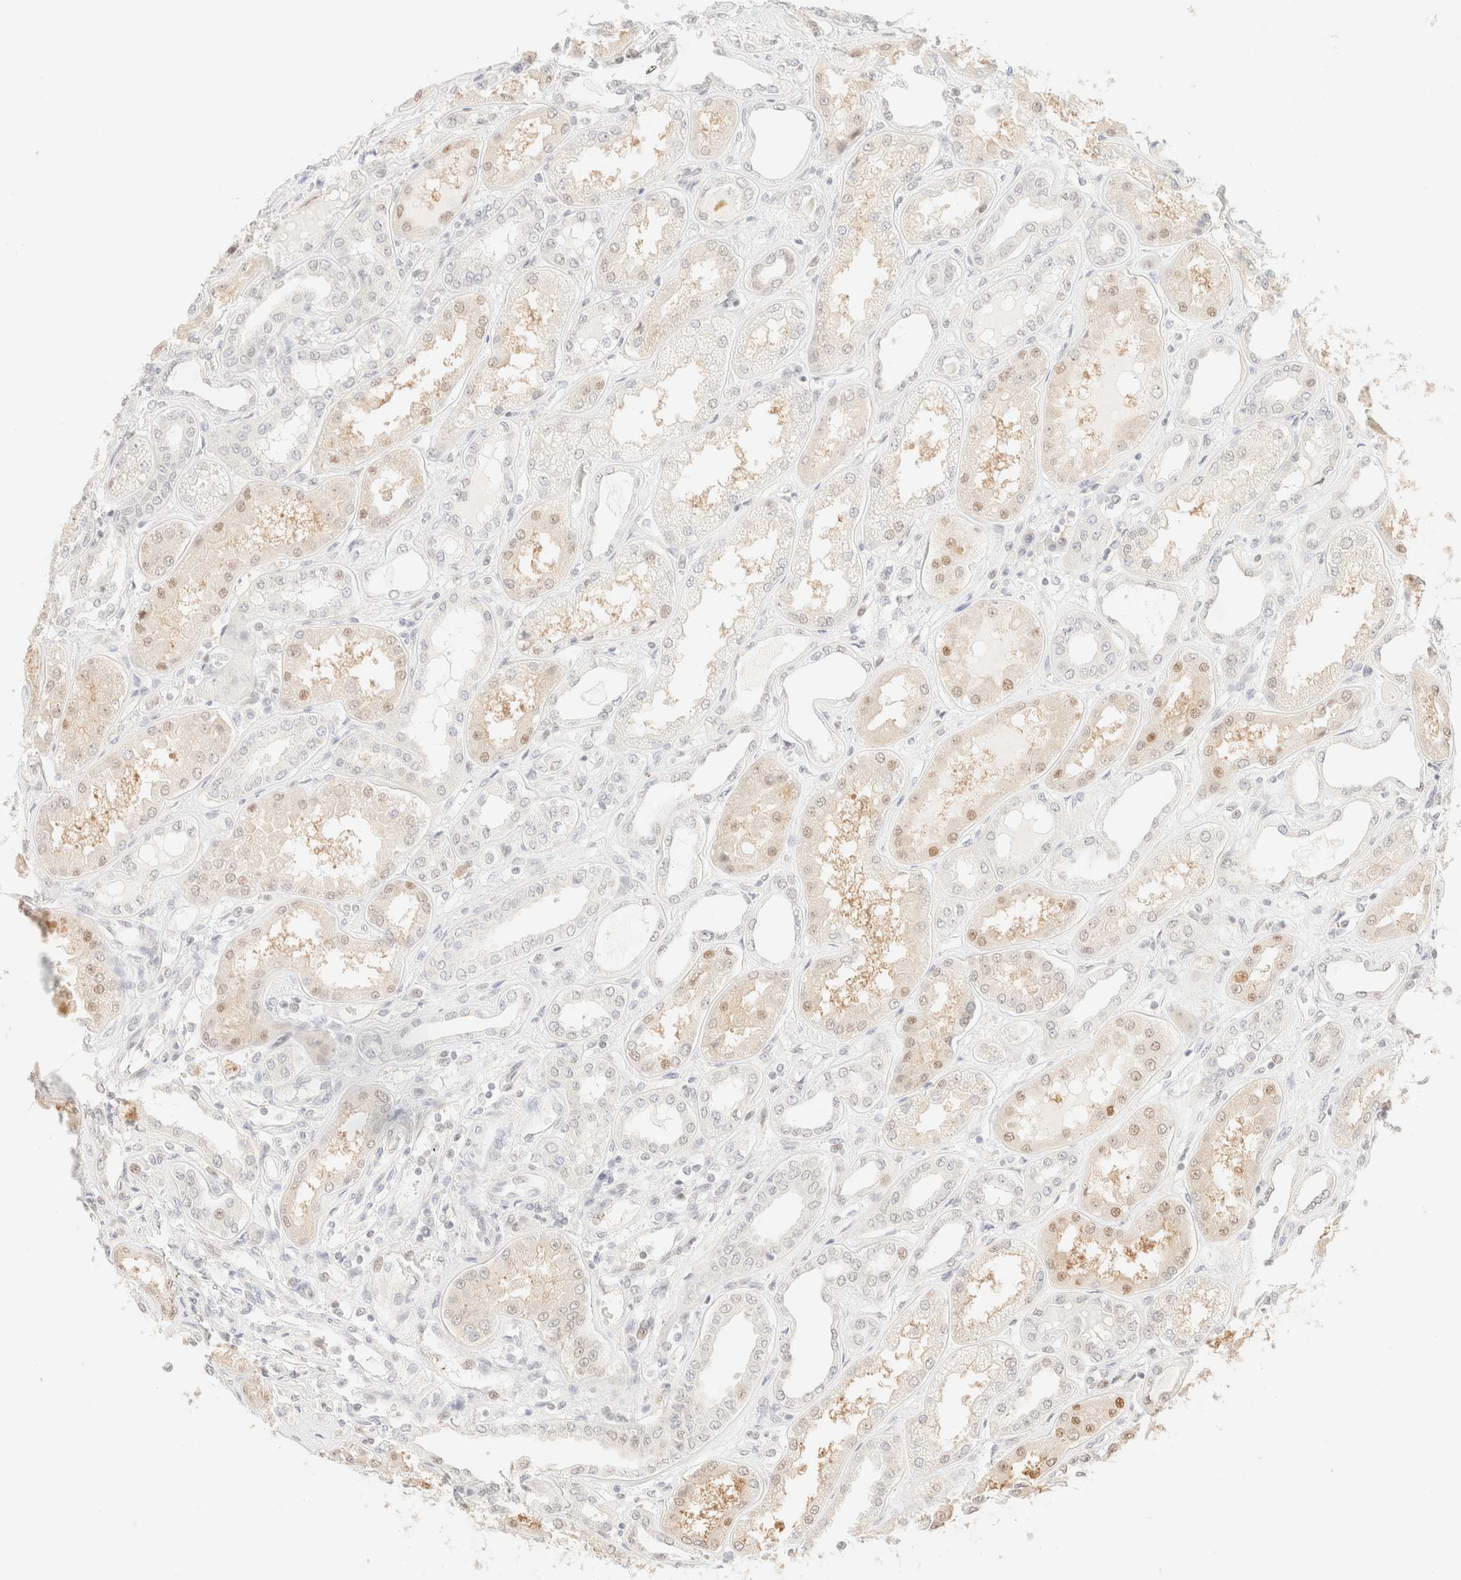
{"staining": {"intensity": "moderate", "quantity": "25%-75%", "location": "cytoplasmic/membranous,nuclear"}, "tissue": "kidney", "cell_type": "Cells in glomeruli", "image_type": "normal", "snomed": [{"axis": "morphology", "description": "Normal tissue, NOS"}, {"axis": "topography", "description": "Kidney"}], "caption": "Immunohistochemistry (IHC) staining of unremarkable kidney, which shows medium levels of moderate cytoplasmic/membranous,nuclear positivity in approximately 25%-75% of cells in glomeruli indicating moderate cytoplasmic/membranous,nuclear protein staining. The staining was performed using DAB (brown) for protein detection and nuclei were counterstained in hematoxylin (blue).", "gene": "TSR1", "patient": {"sex": "female", "age": 56}}